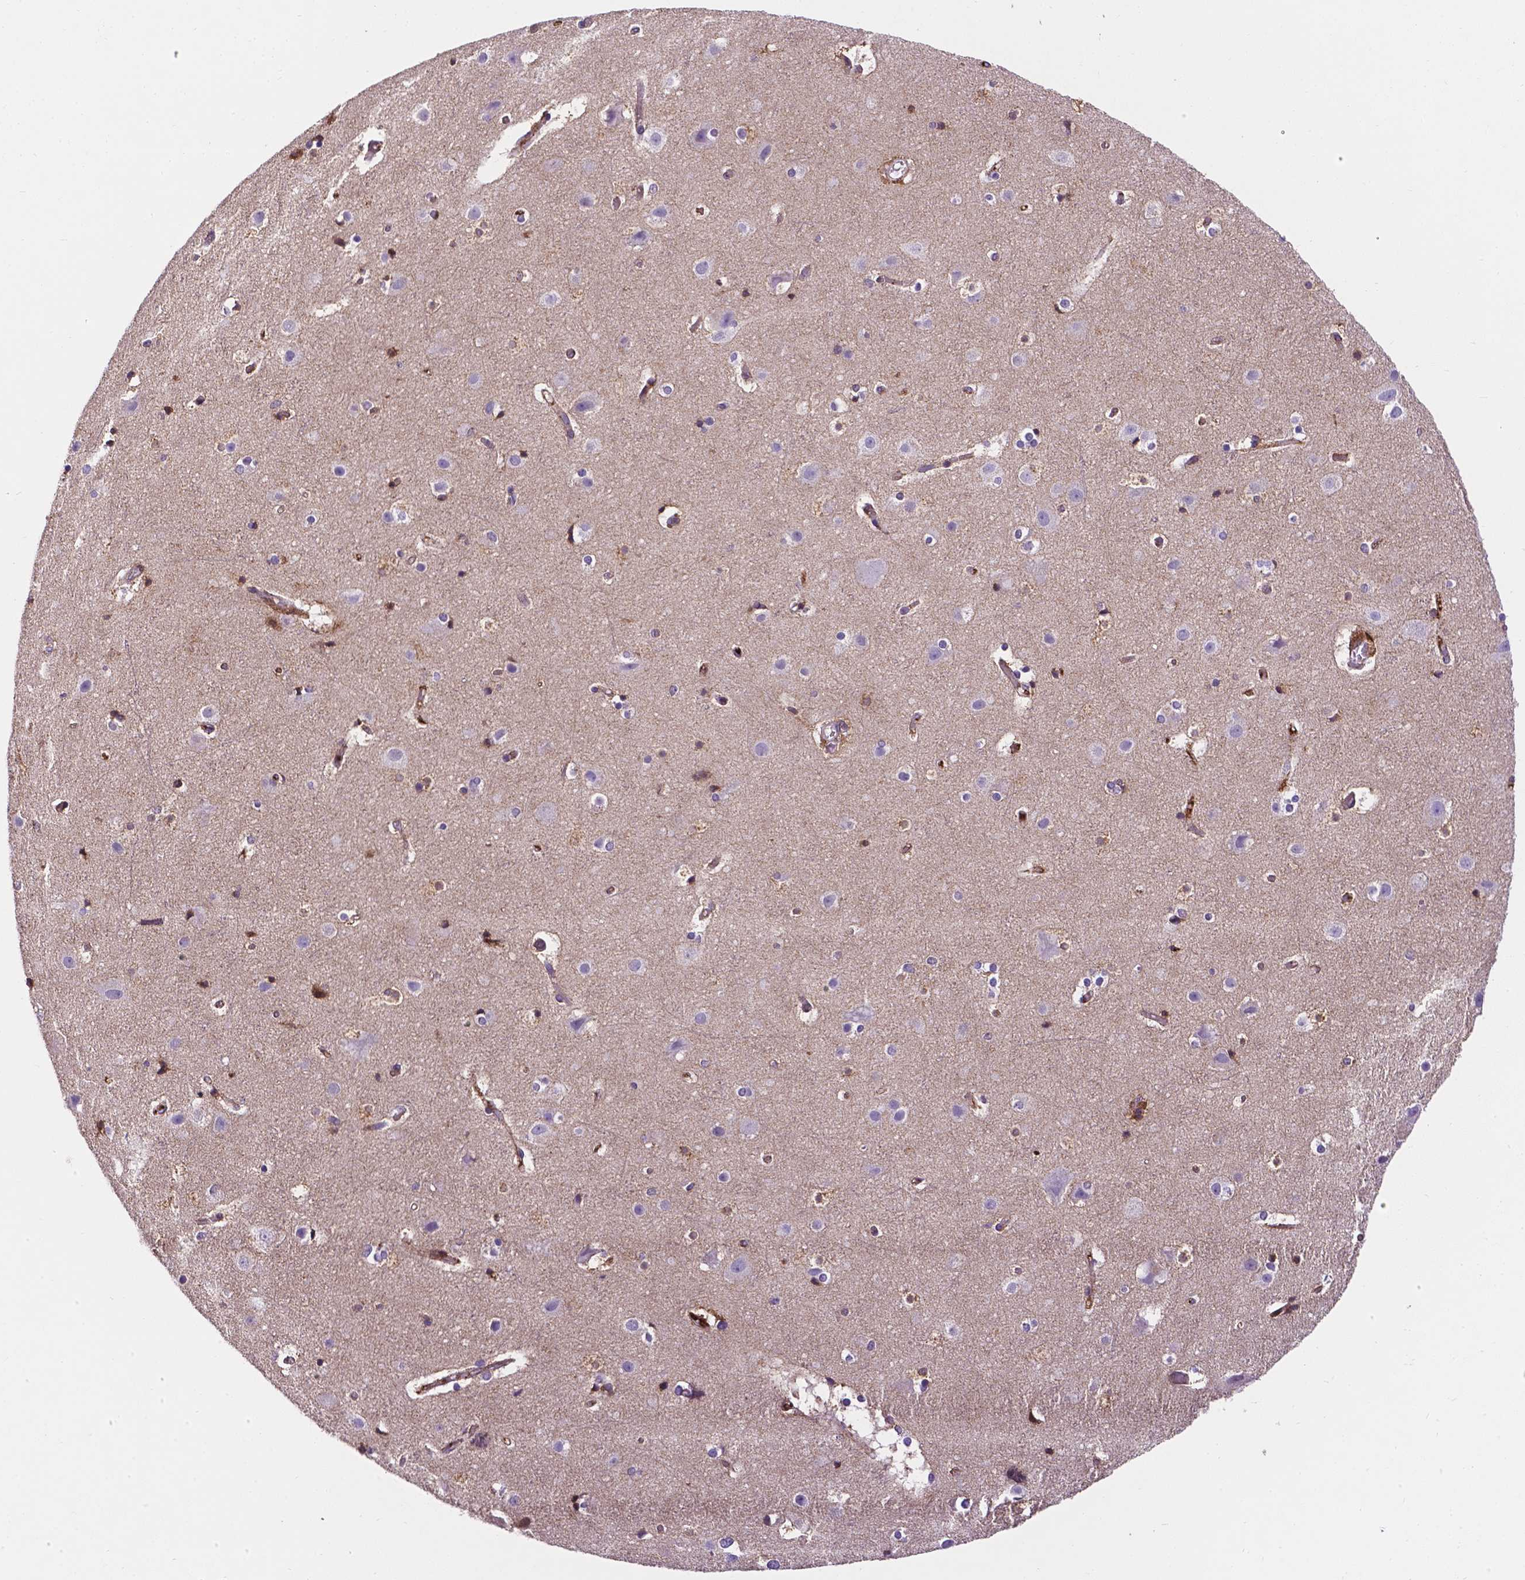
{"staining": {"intensity": "moderate", "quantity": ">75%", "location": "cytoplasmic/membranous"}, "tissue": "cerebral cortex", "cell_type": "Endothelial cells", "image_type": "normal", "snomed": [{"axis": "morphology", "description": "Normal tissue, NOS"}, {"axis": "topography", "description": "Cerebral cortex"}], "caption": "Immunohistochemistry of unremarkable cerebral cortex demonstrates medium levels of moderate cytoplasmic/membranous expression in approximately >75% of endothelial cells.", "gene": "APOE", "patient": {"sex": "female", "age": 52}}